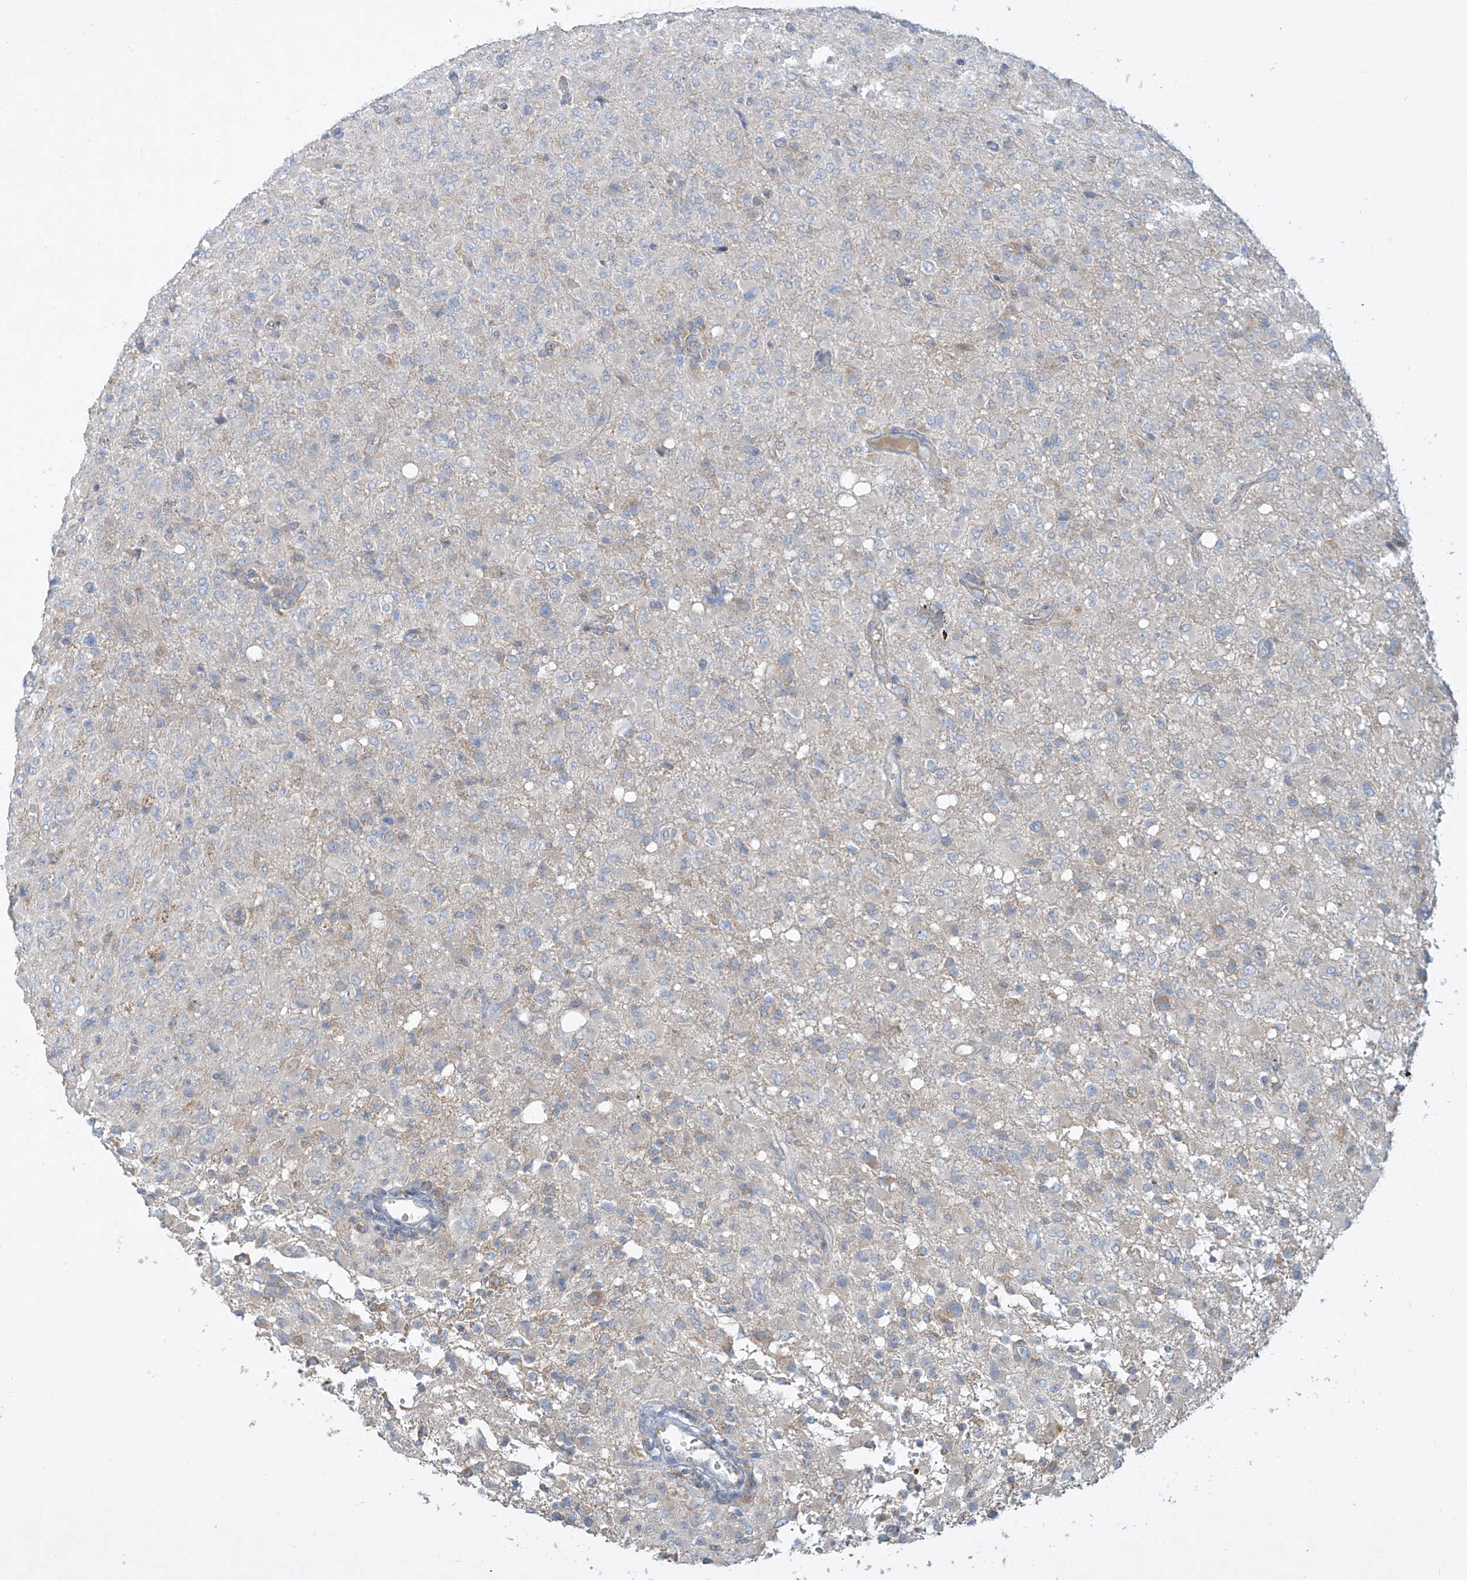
{"staining": {"intensity": "negative", "quantity": "none", "location": "none"}, "tissue": "glioma", "cell_type": "Tumor cells", "image_type": "cancer", "snomed": [{"axis": "morphology", "description": "Glioma, malignant, High grade"}, {"axis": "topography", "description": "Brain"}], "caption": "There is no significant positivity in tumor cells of high-grade glioma (malignant).", "gene": "DGKQ", "patient": {"sex": "female", "age": 57}}